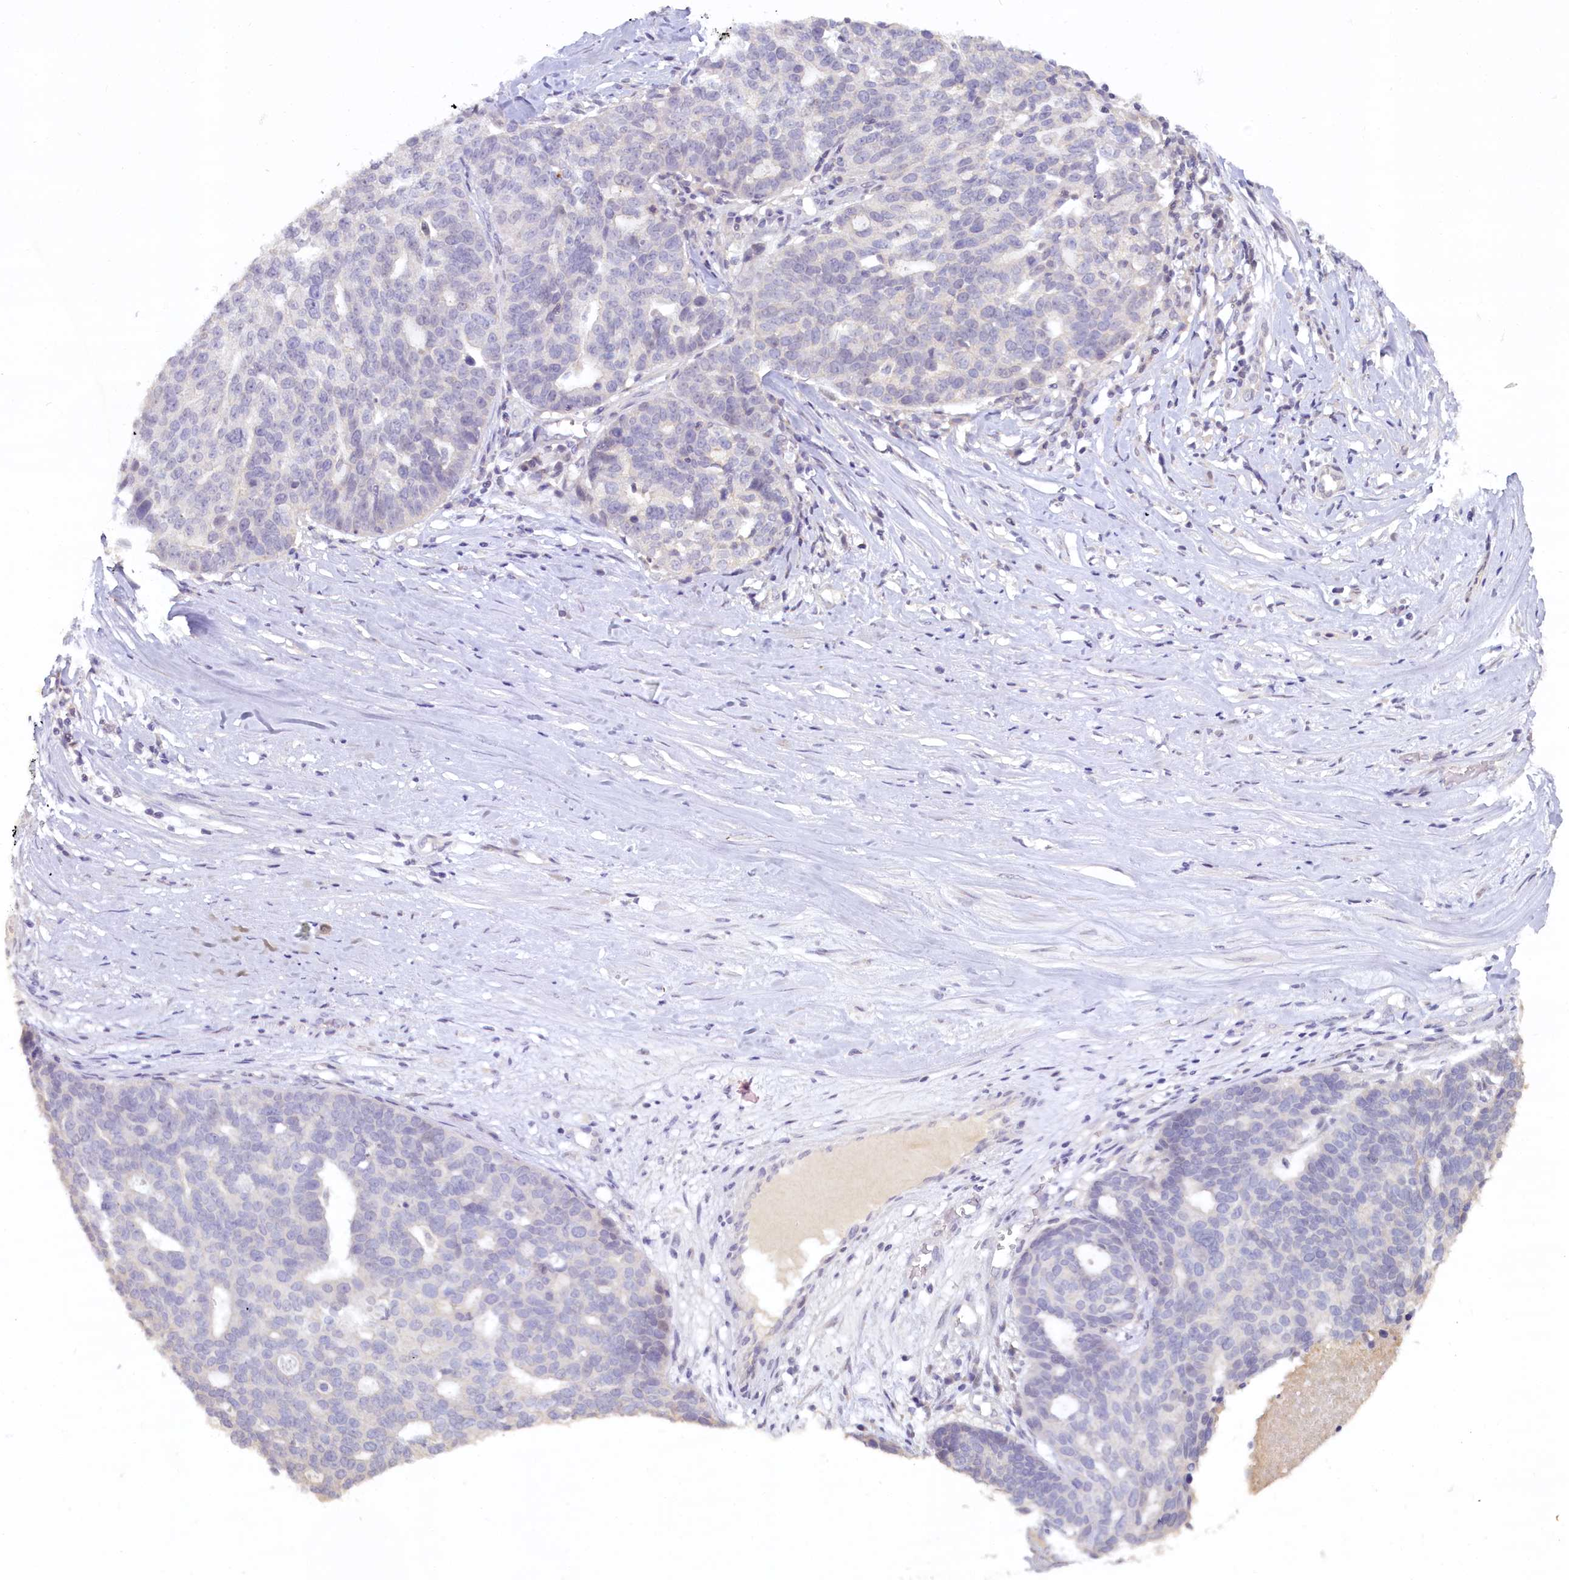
{"staining": {"intensity": "negative", "quantity": "none", "location": "none"}, "tissue": "ovarian cancer", "cell_type": "Tumor cells", "image_type": "cancer", "snomed": [{"axis": "morphology", "description": "Cystadenocarcinoma, serous, NOS"}, {"axis": "topography", "description": "Ovary"}], "caption": "This is an immunohistochemistry (IHC) histopathology image of human ovarian cancer. There is no expression in tumor cells.", "gene": "MUCL1", "patient": {"sex": "female", "age": 59}}